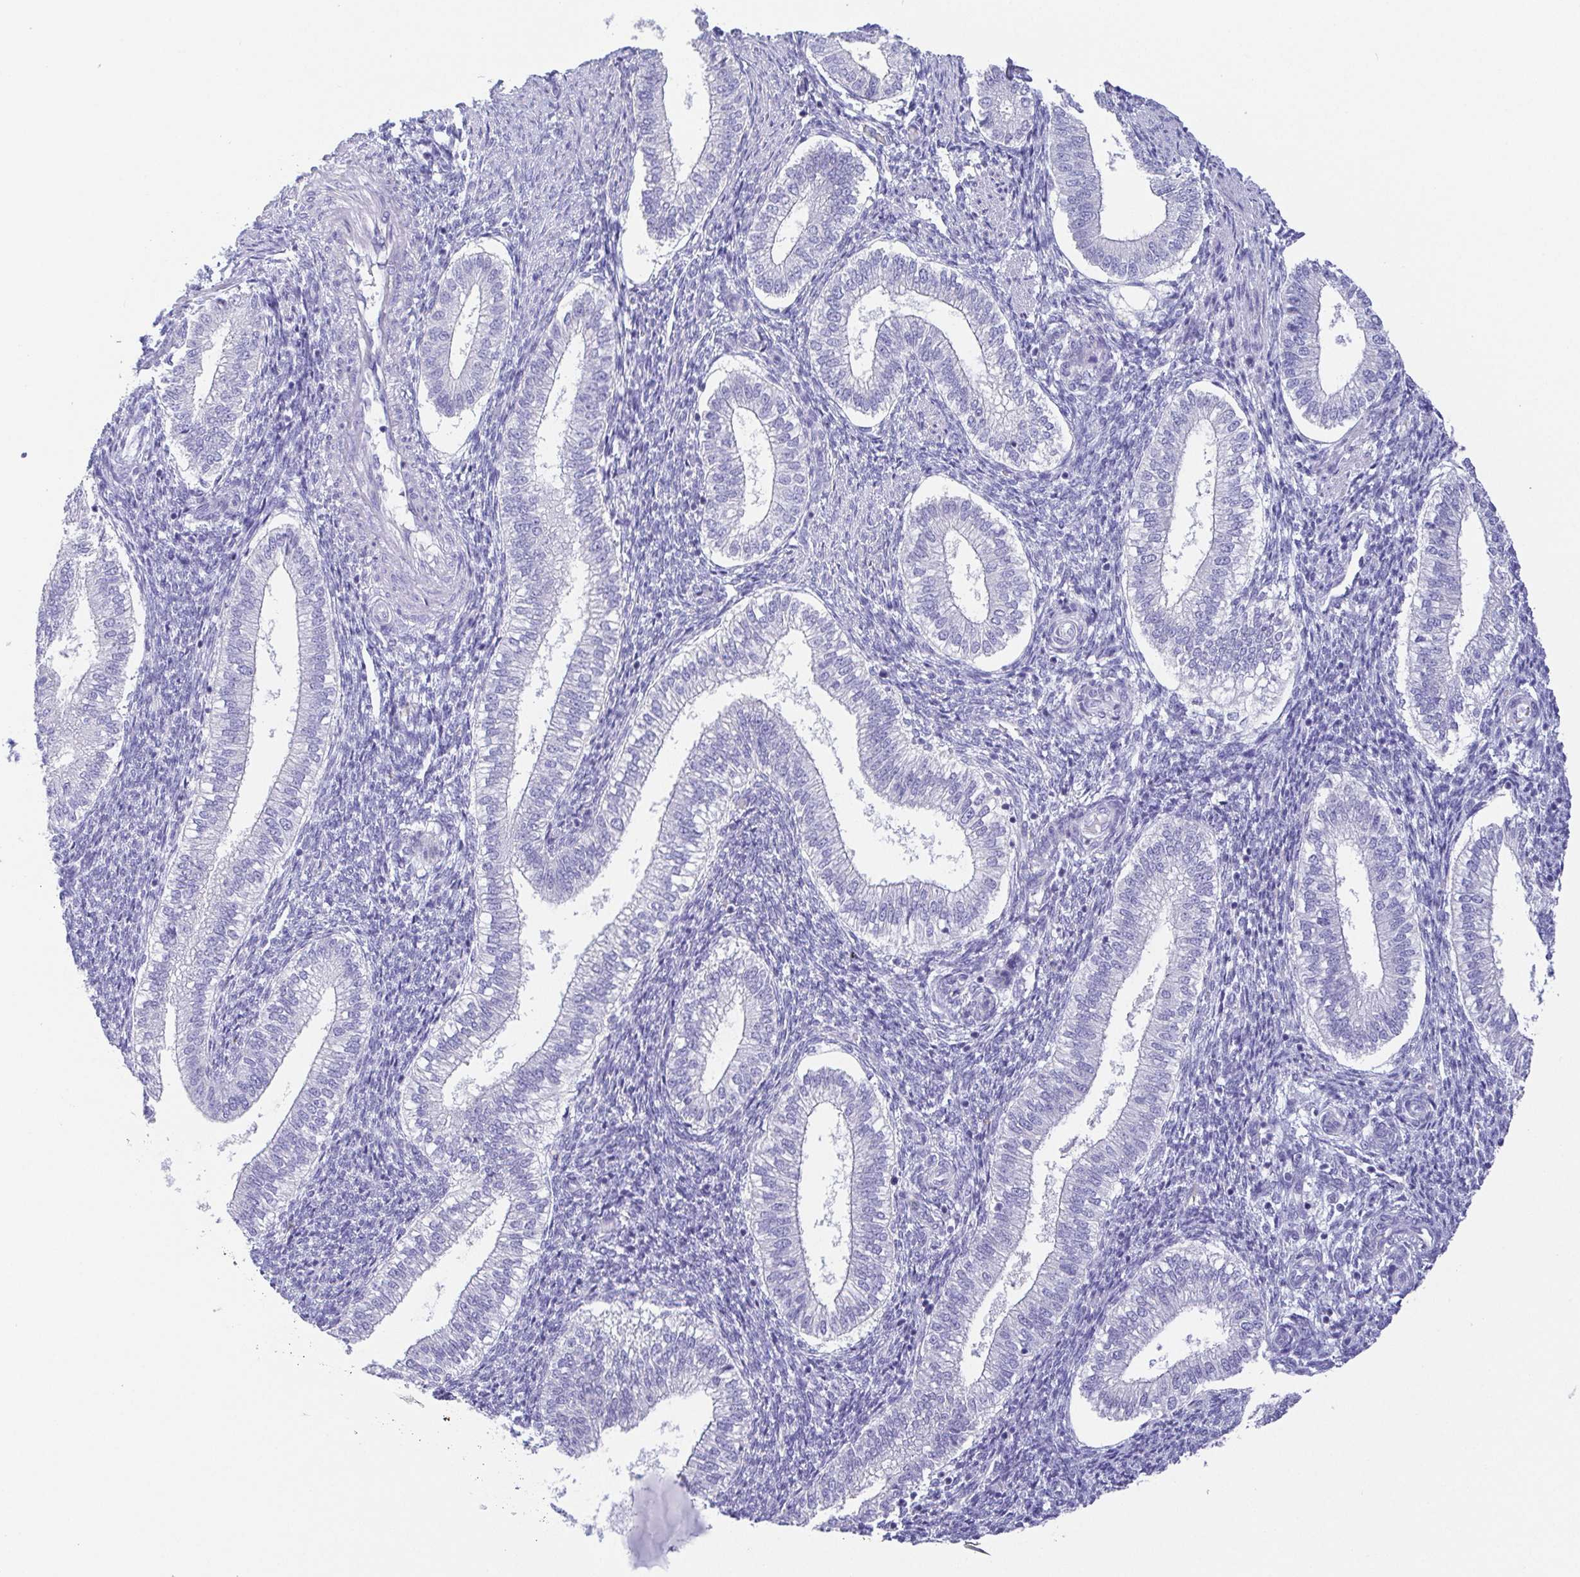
{"staining": {"intensity": "negative", "quantity": "none", "location": "none"}, "tissue": "endometrium", "cell_type": "Cells in endometrial stroma", "image_type": "normal", "snomed": [{"axis": "morphology", "description": "Normal tissue, NOS"}, {"axis": "topography", "description": "Endometrium"}], "caption": "DAB (3,3'-diaminobenzidine) immunohistochemical staining of unremarkable human endometrium demonstrates no significant positivity in cells in endometrial stroma. (DAB immunohistochemistry visualized using brightfield microscopy, high magnification).", "gene": "PKDREJ", "patient": {"sex": "female", "age": 25}}